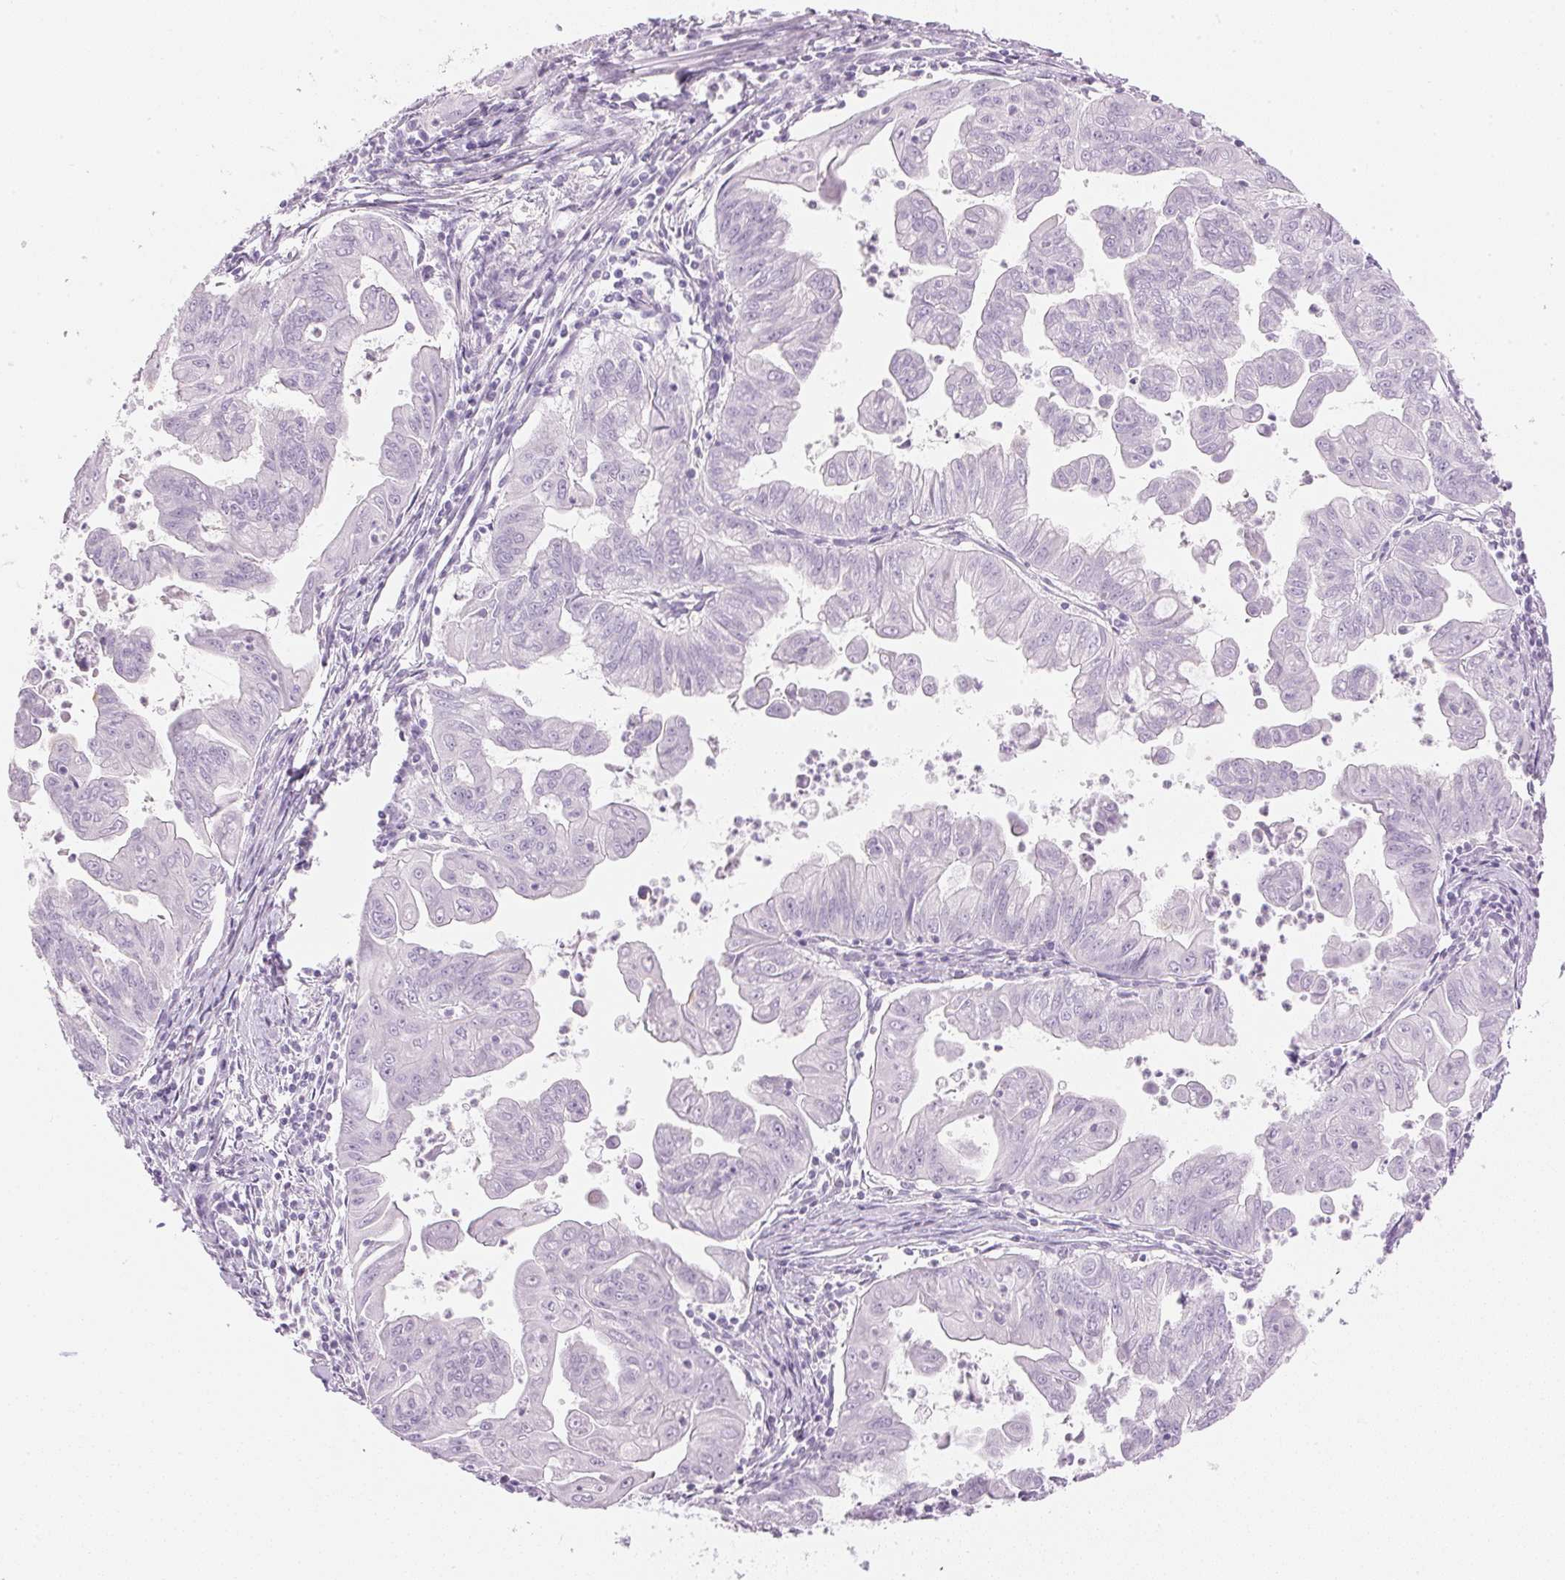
{"staining": {"intensity": "negative", "quantity": "none", "location": "none"}, "tissue": "stomach cancer", "cell_type": "Tumor cells", "image_type": "cancer", "snomed": [{"axis": "morphology", "description": "Adenocarcinoma, NOS"}, {"axis": "topography", "description": "Stomach, upper"}], "caption": "This is a photomicrograph of IHC staining of stomach adenocarcinoma, which shows no positivity in tumor cells.", "gene": "IGFBP1", "patient": {"sex": "male", "age": 80}}